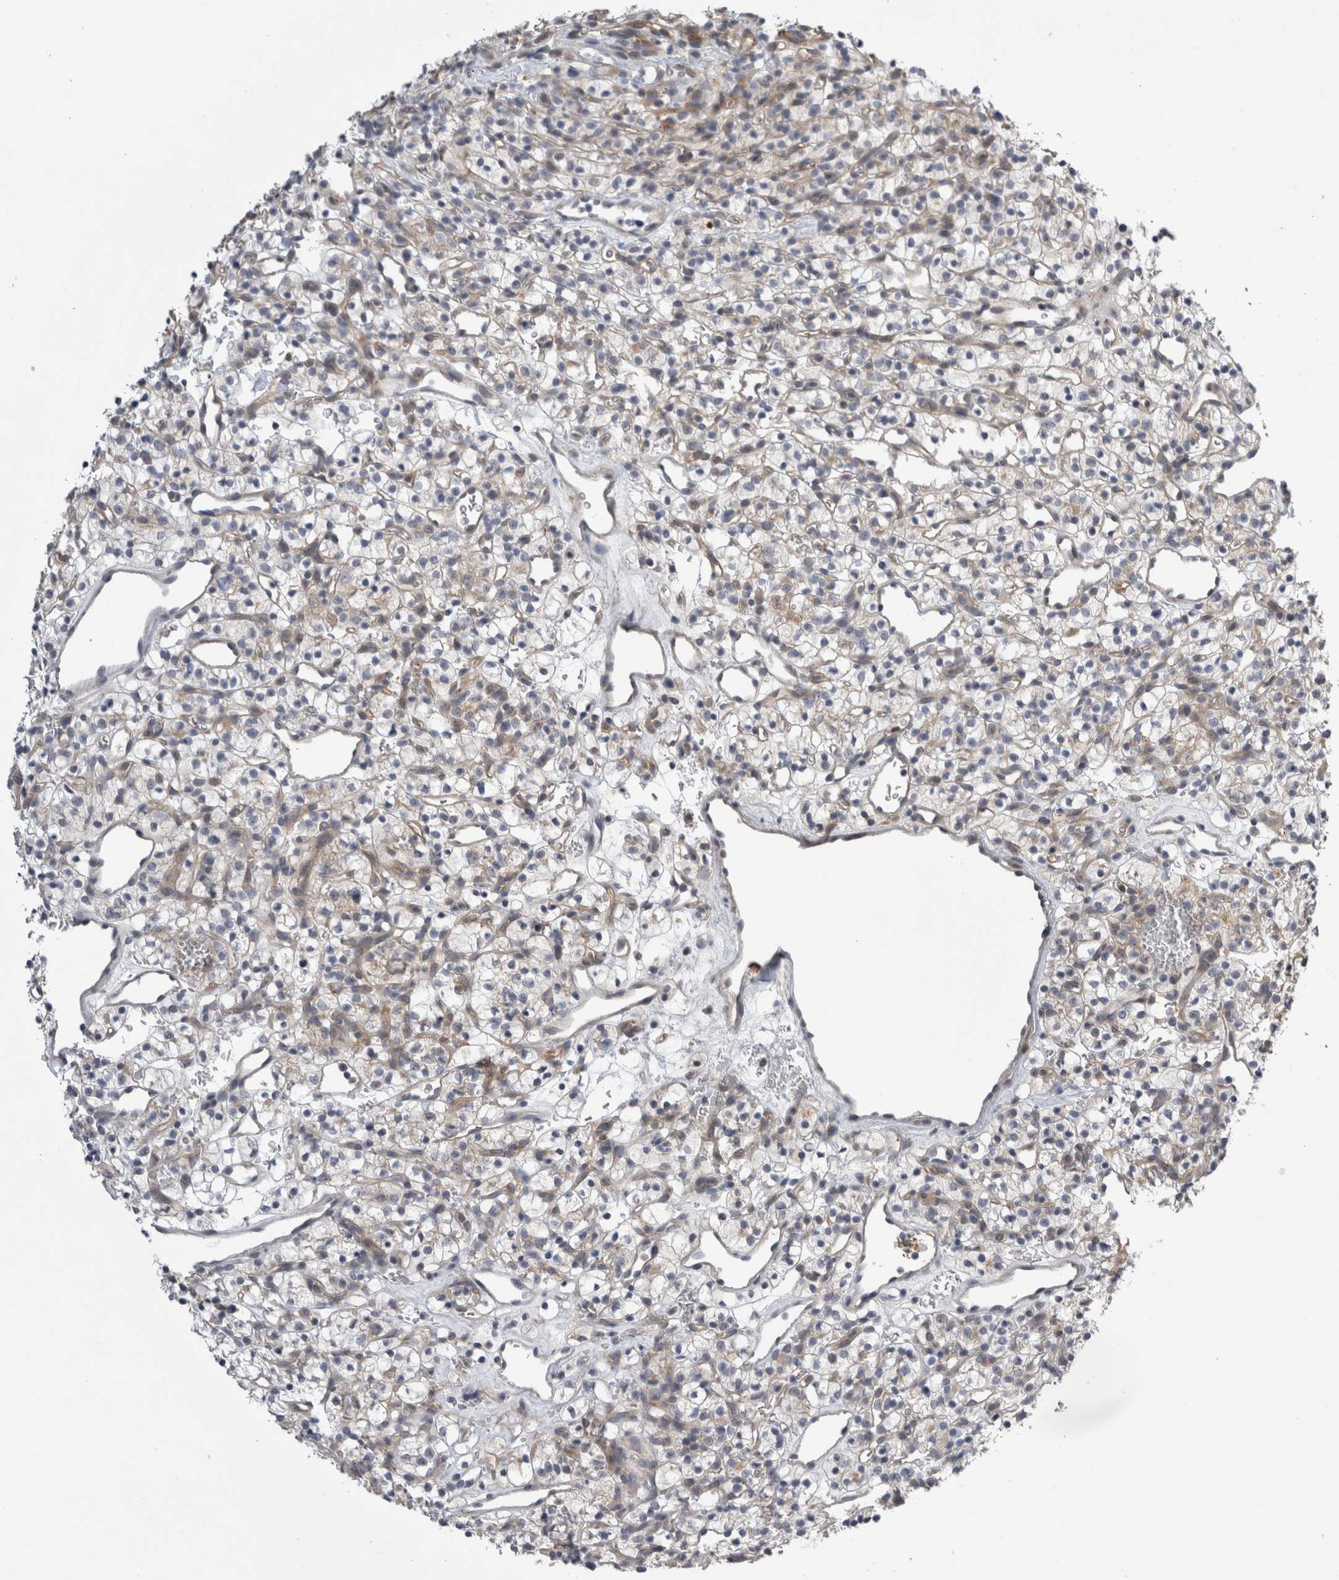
{"staining": {"intensity": "weak", "quantity": ">75%", "location": "cytoplasmic/membranous"}, "tissue": "renal cancer", "cell_type": "Tumor cells", "image_type": "cancer", "snomed": [{"axis": "morphology", "description": "Adenocarcinoma, NOS"}, {"axis": "topography", "description": "Kidney"}], "caption": "An immunohistochemistry photomicrograph of tumor tissue is shown. Protein staining in brown highlights weak cytoplasmic/membranous positivity in renal cancer (adenocarcinoma) within tumor cells.", "gene": "ARHGAP29", "patient": {"sex": "female", "age": 57}}